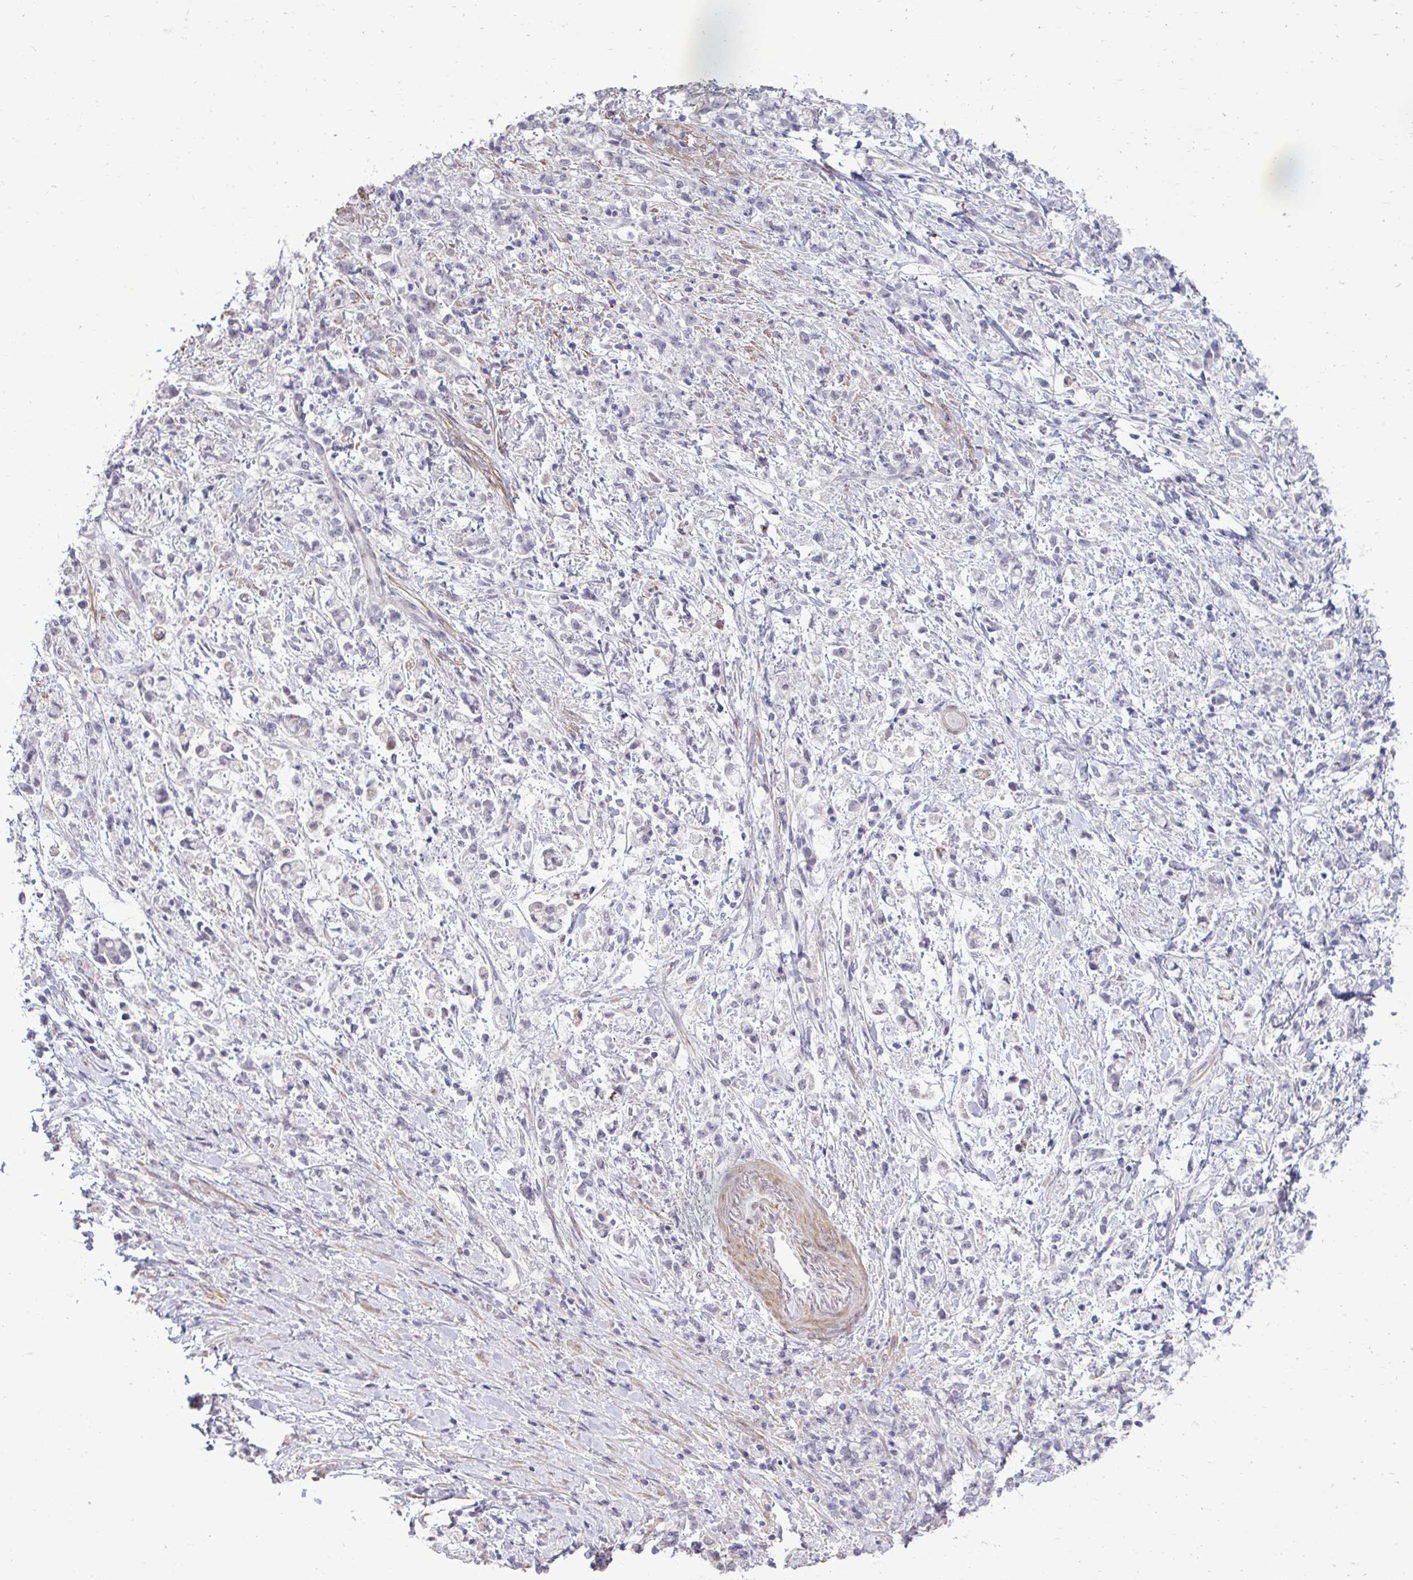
{"staining": {"intensity": "negative", "quantity": "none", "location": "none"}, "tissue": "stomach cancer", "cell_type": "Tumor cells", "image_type": "cancer", "snomed": [{"axis": "morphology", "description": "Adenocarcinoma, NOS"}, {"axis": "topography", "description": "Stomach"}], "caption": "A micrograph of human stomach adenocarcinoma is negative for staining in tumor cells.", "gene": "SLC30A3", "patient": {"sex": "female", "age": 60}}